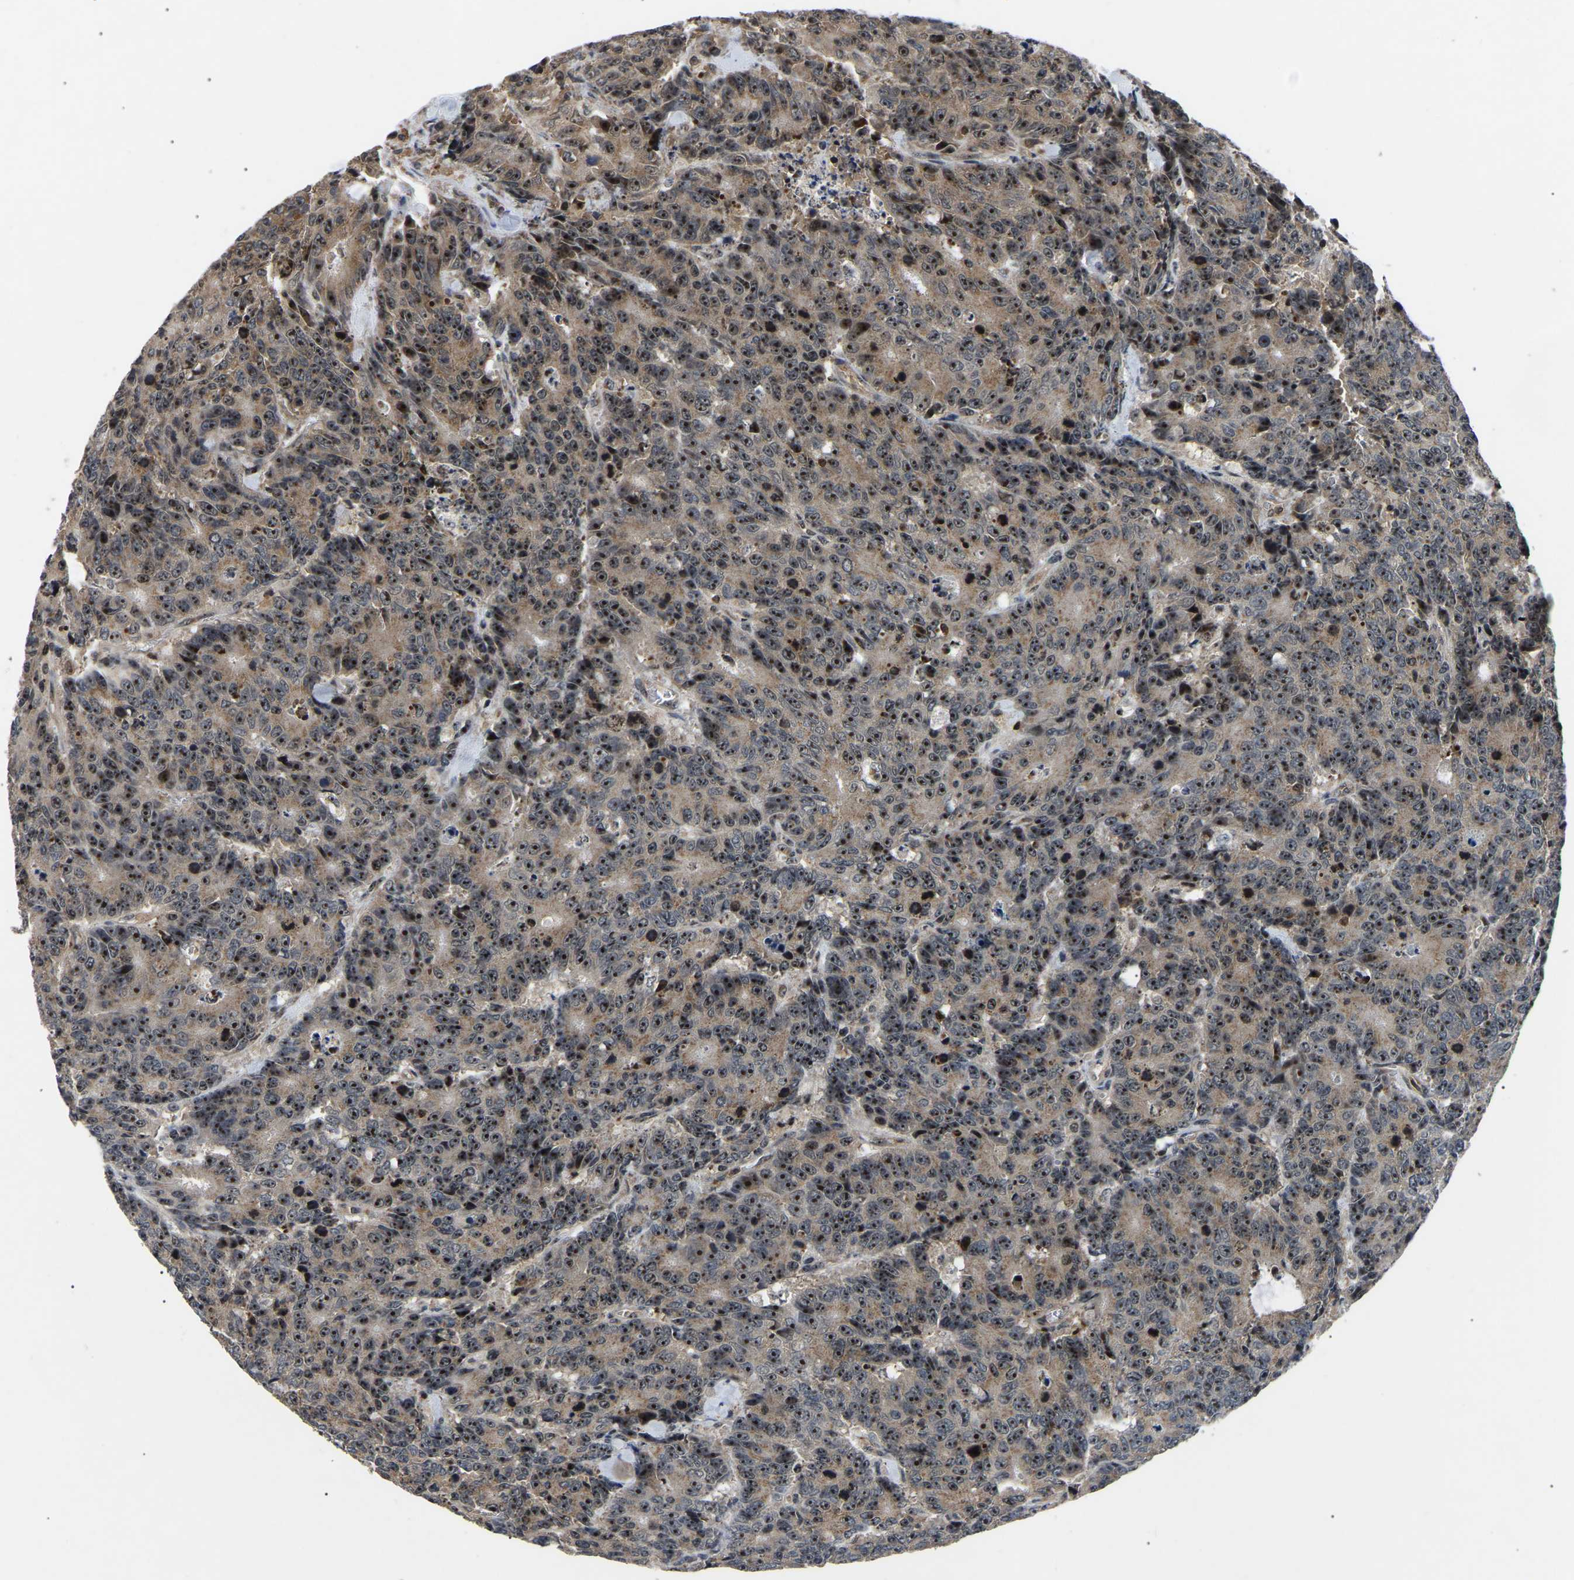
{"staining": {"intensity": "strong", "quantity": ">75%", "location": "nuclear"}, "tissue": "colorectal cancer", "cell_type": "Tumor cells", "image_type": "cancer", "snomed": [{"axis": "morphology", "description": "Adenocarcinoma, NOS"}, {"axis": "topography", "description": "Colon"}], "caption": "Adenocarcinoma (colorectal) tissue exhibits strong nuclear expression in approximately >75% of tumor cells, visualized by immunohistochemistry. The staining was performed using DAB to visualize the protein expression in brown, while the nuclei were stained in blue with hematoxylin (Magnification: 20x).", "gene": "RBM28", "patient": {"sex": "female", "age": 86}}